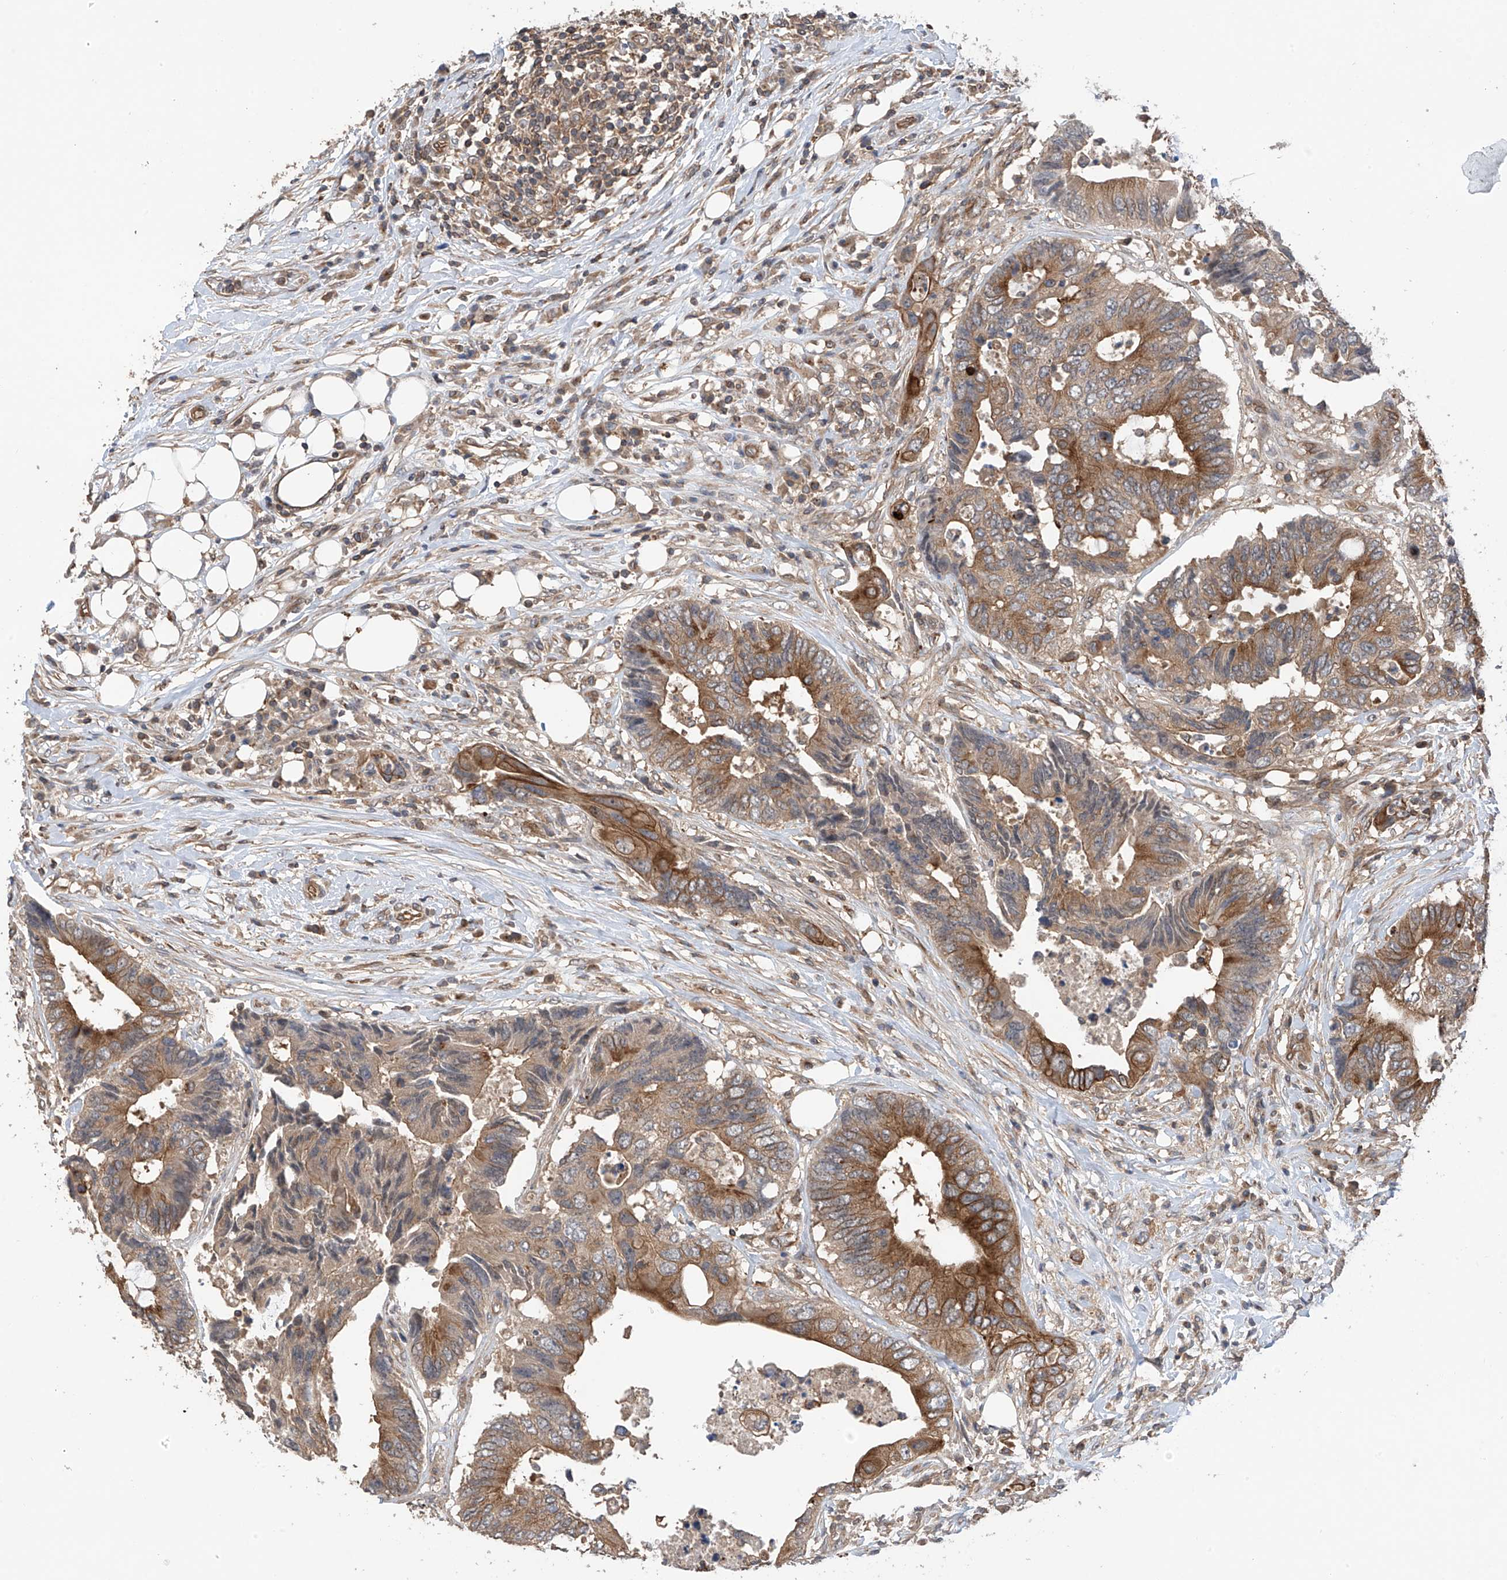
{"staining": {"intensity": "moderate", "quantity": ">75%", "location": "cytoplasmic/membranous"}, "tissue": "colorectal cancer", "cell_type": "Tumor cells", "image_type": "cancer", "snomed": [{"axis": "morphology", "description": "Adenocarcinoma, NOS"}, {"axis": "topography", "description": "Colon"}], "caption": "Colorectal cancer stained with a brown dye displays moderate cytoplasmic/membranous positive expression in approximately >75% of tumor cells.", "gene": "RPAIN", "patient": {"sex": "male", "age": 71}}